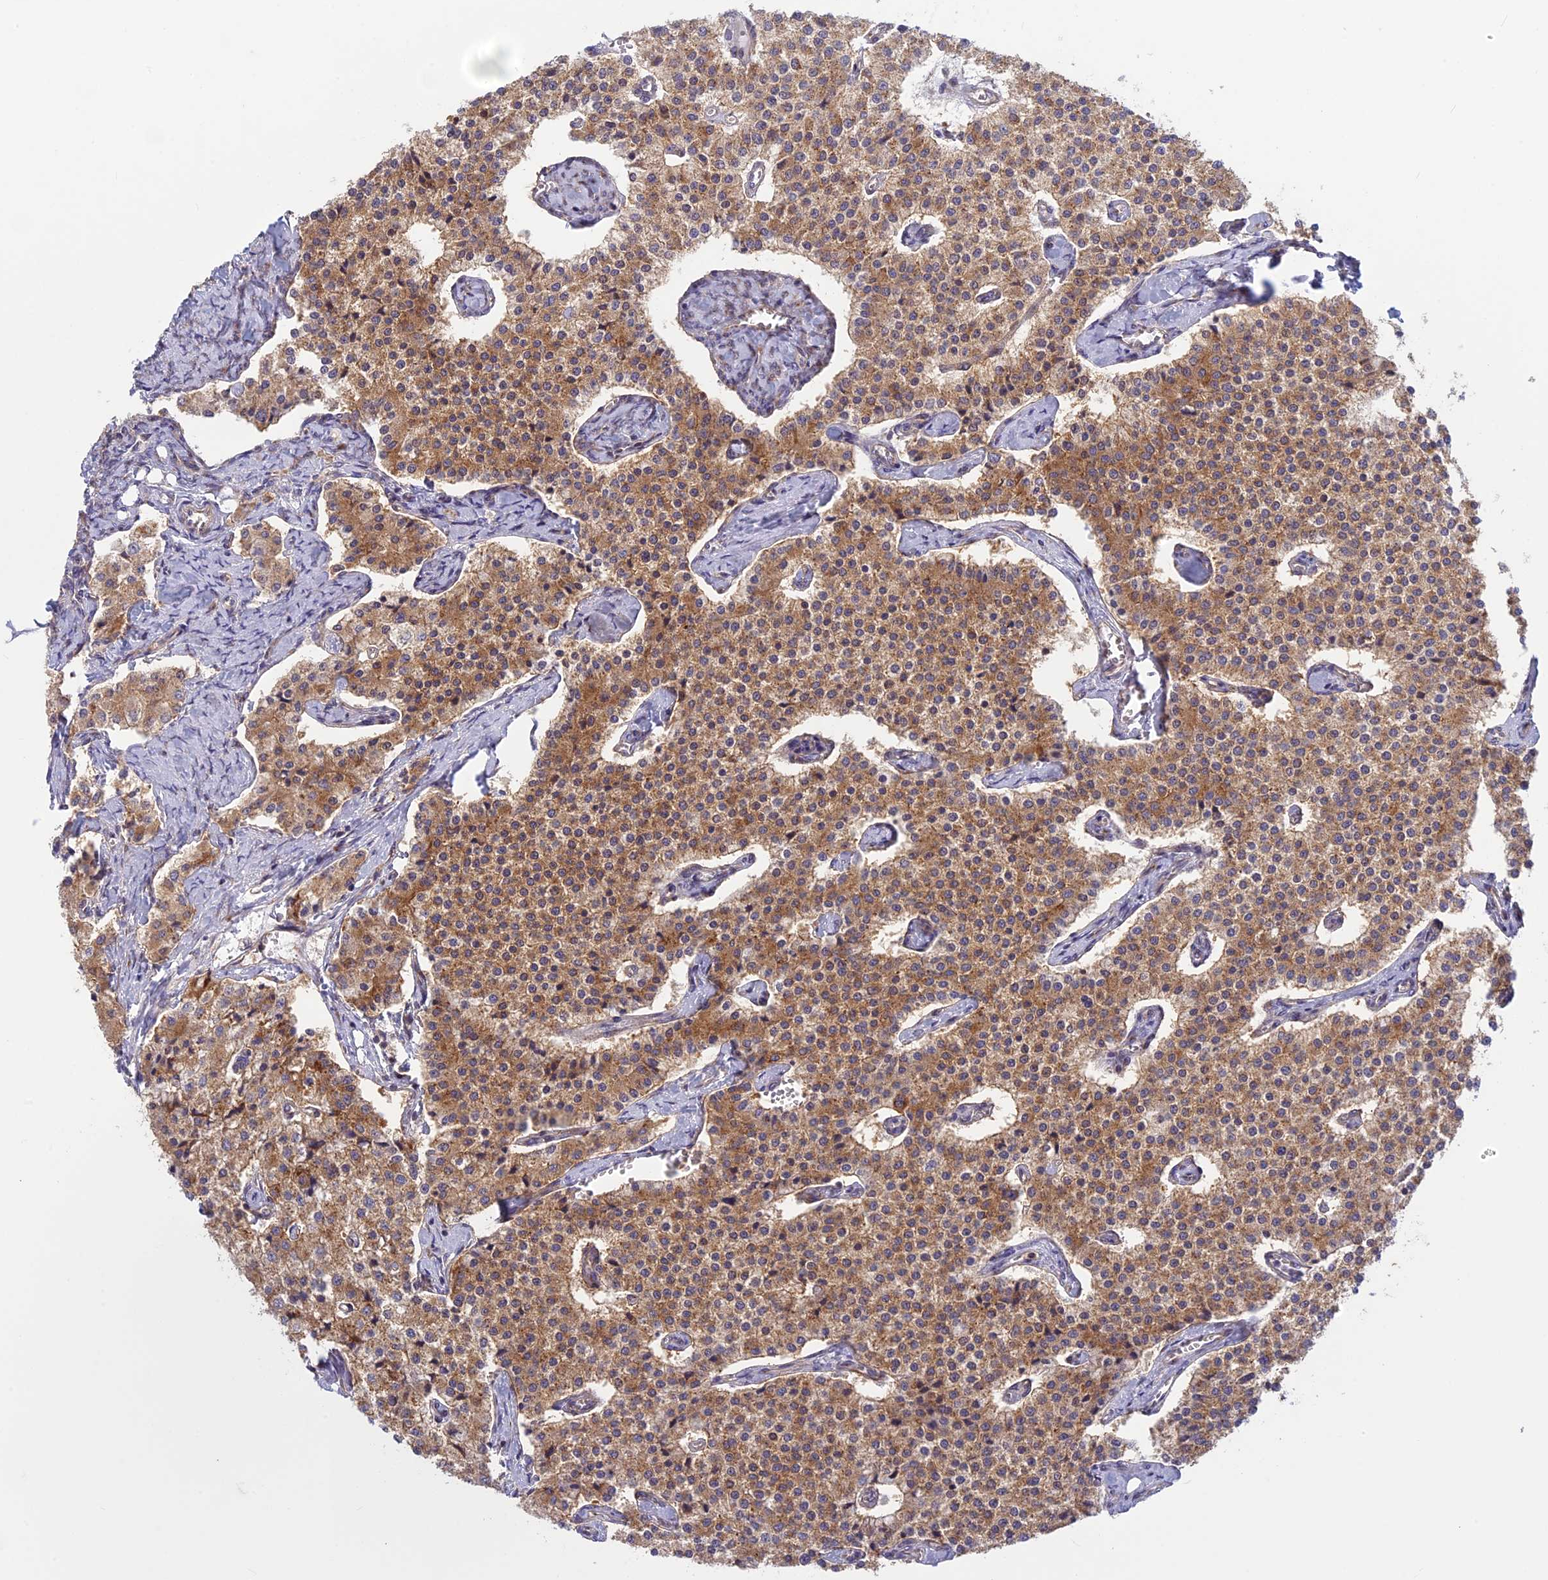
{"staining": {"intensity": "moderate", "quantity": ">75%", "location": "cytoplasmic/membranous"}, "tissue": "carcinoid", "cell_type": "Tumor cells", "image_type": "cancer", "snomed": [{"axis": "morphology", "description": "Carcinoid, malignant, NOS"}, {"axis": "topography", "description": "Colon"}], "caption": "Malignant carcinoid stained for a protein reveals moderate cytoplasmic/membranous positivity in tumor cells.", "gene": "CLINT1", "patient": {"sex": "female", "age": 52}}